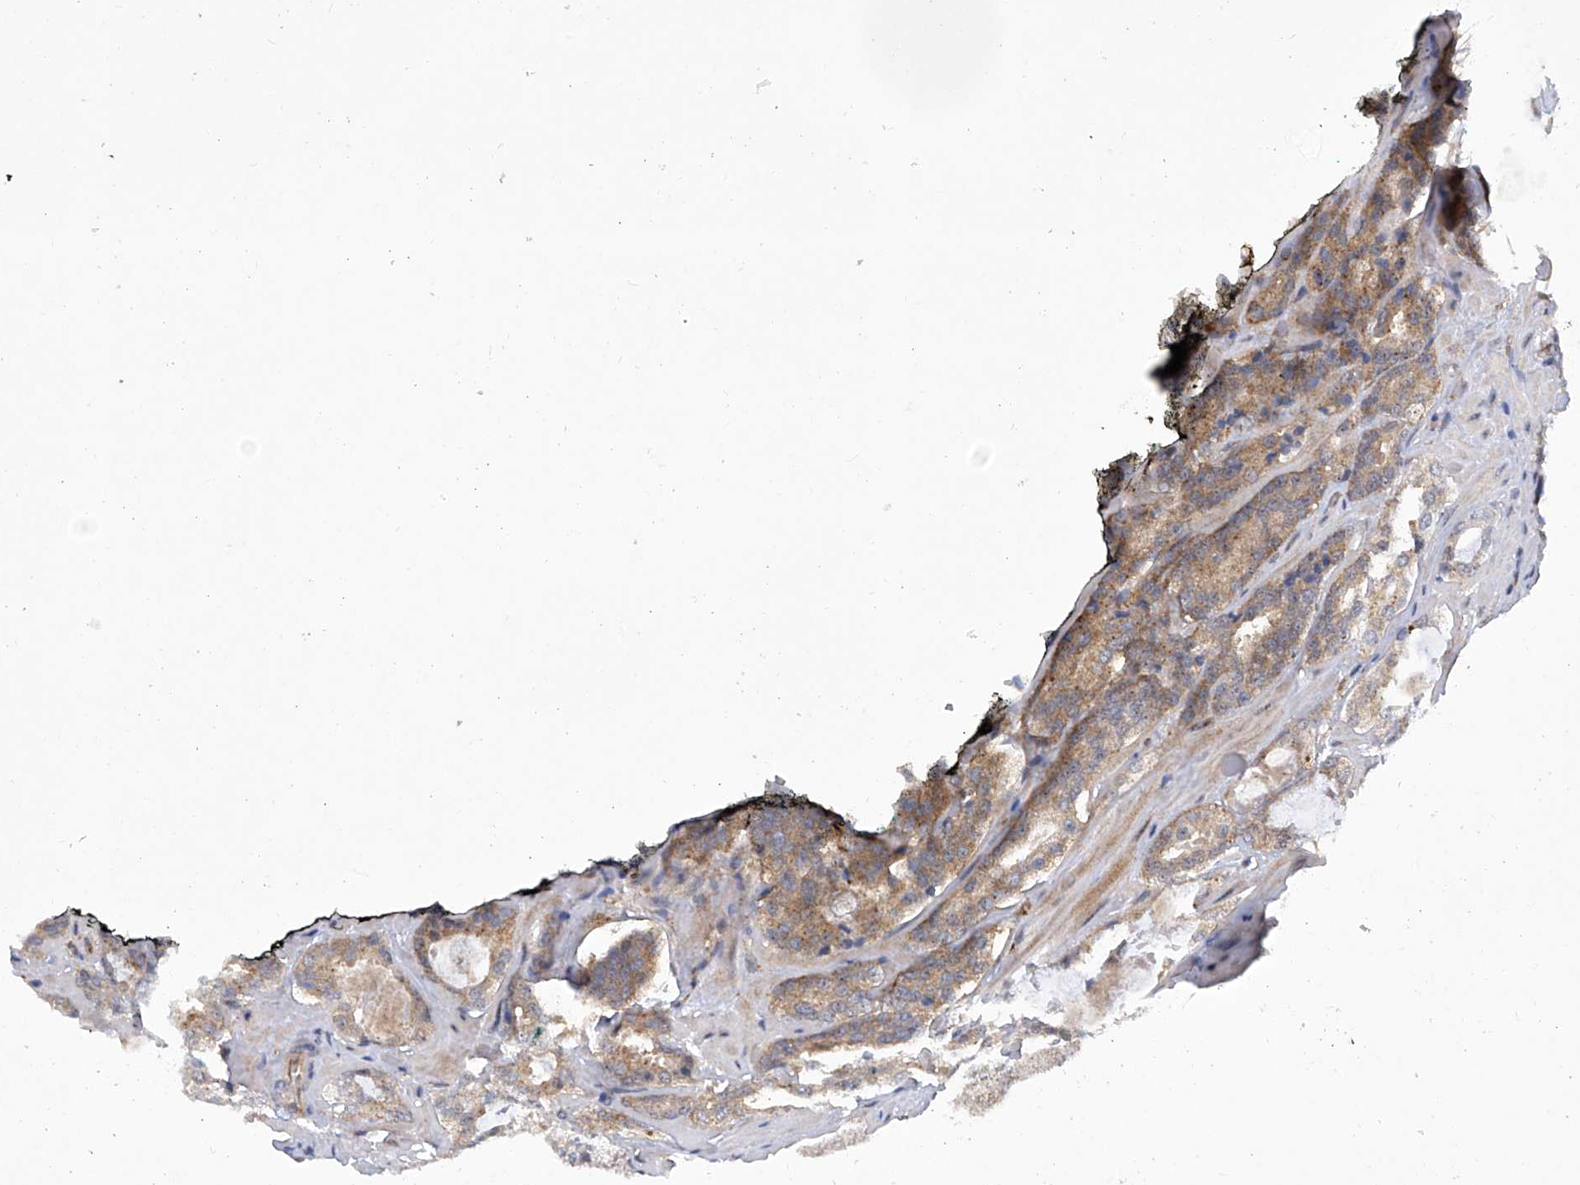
{"staining": {"intensity": "moderate", "quantity": ">75%", "location": "cytoplasmic/membranous"}, "tissue": "prostate cancer", "cell_type": "Tumor cells", "image_type": "cancer", "snomed": [{"axis": "morphology", "description": "Adenocarcinoma, High grade"}, {"axis": "topography", "description": "Prostate"}], "caption": "Immunohistochemistry (DAB (3,3'-diaminobenzidine)) staining of prostate cancer (high-grade adenocarcinoma) exhibits moderate cytoplasmic/membranous protein staining in approximately >75% of tumor cells.", "gene": "CISH", "patient": {"sex": "male", "age": 60}}